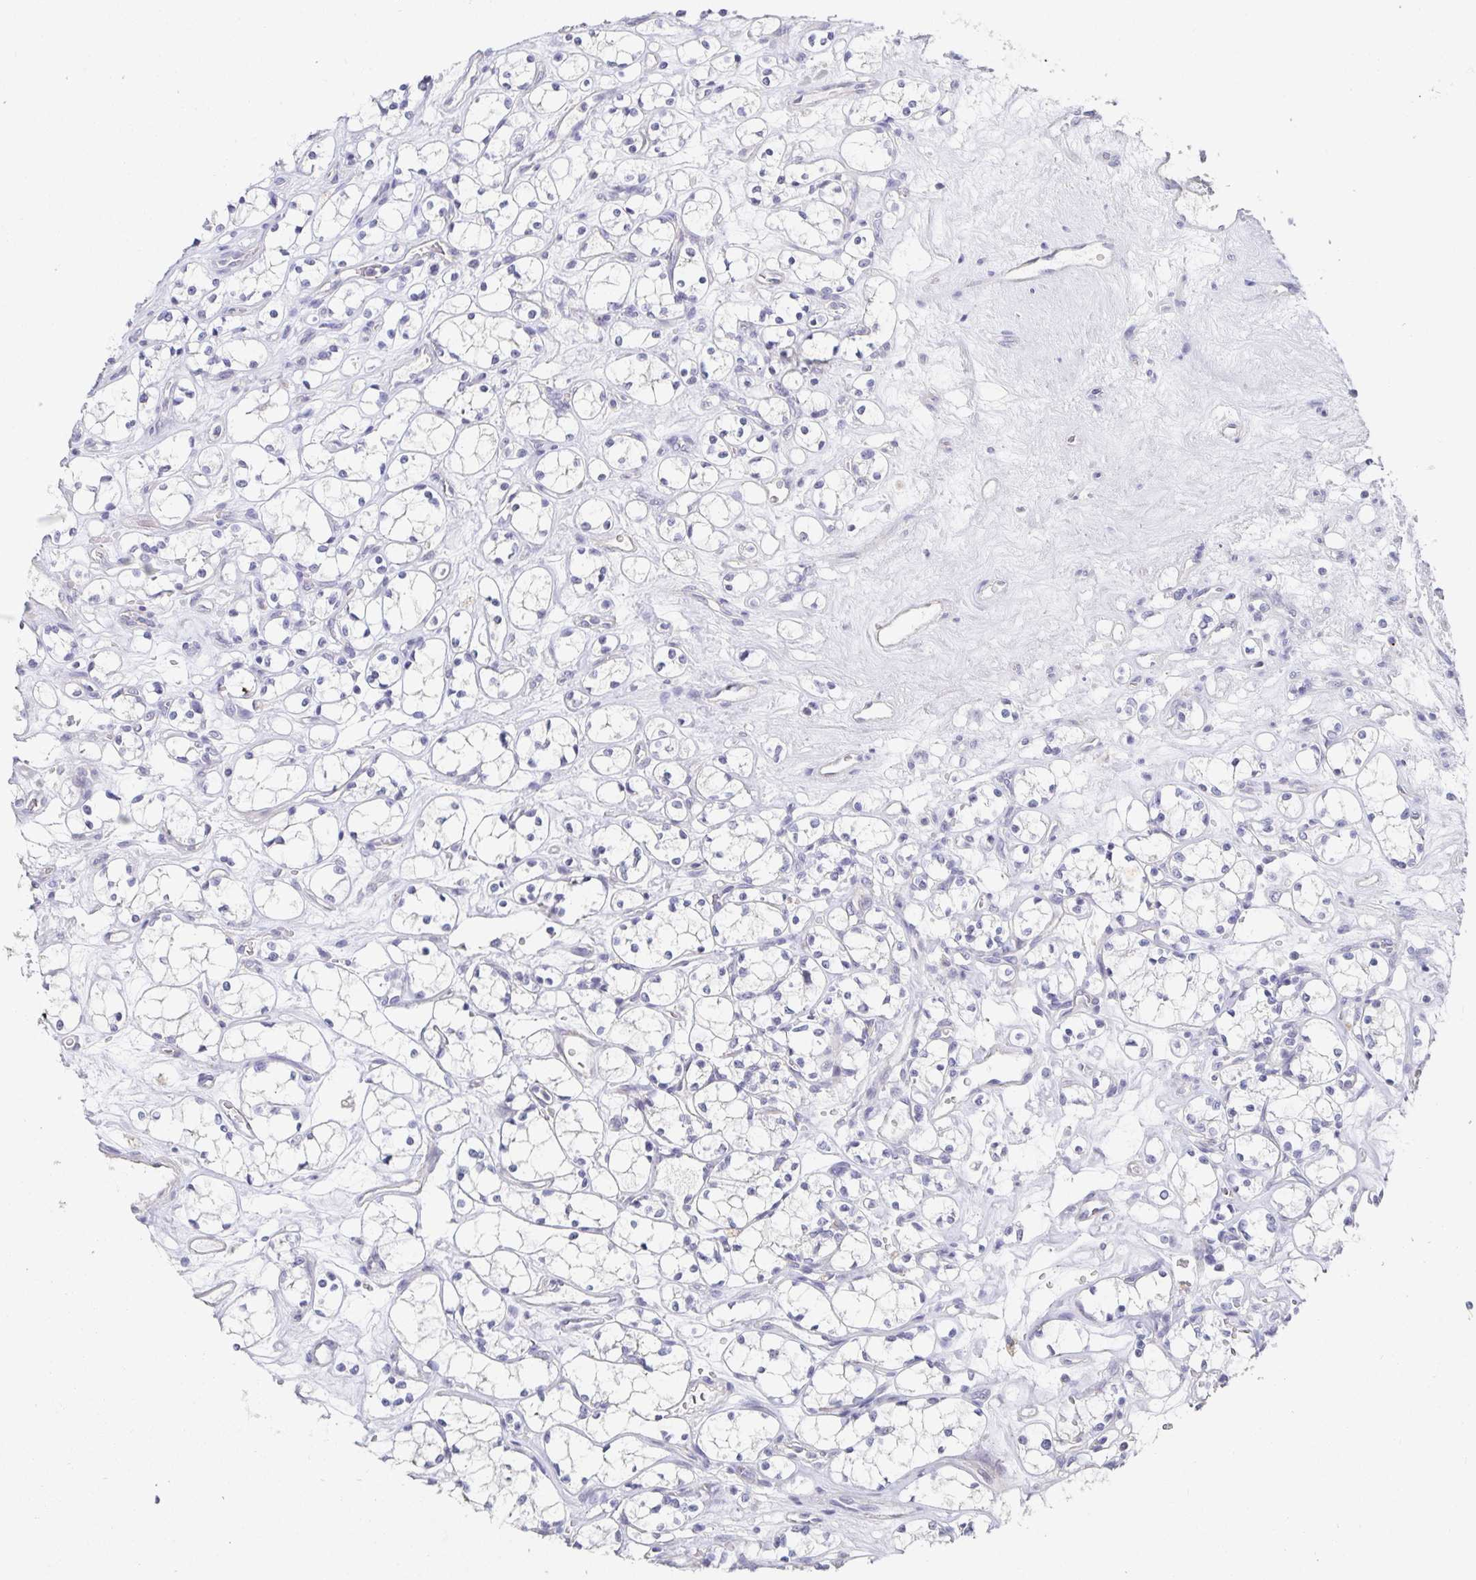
{"staining": {"intensity": "negative", "quantity": "none", "location": "none"}, "tissue": "renal cancer", "cell_type": "Tumor cells", "image_type": "cancer", "snomed": [{"axis": "morphology", "description": "Adenocarcinoma, NOS"}, {"axis": "topography", "description": "Kidney"}], "caption": "High power microscopy photomicrograph of an immunohistochemistry (IHC) photomicrograph of renal cancer (adenocarcinoma), revealing no significant staining in tumor cells.", "gene": "PDX1", "patient": {"sex": "female", "age": 69}}